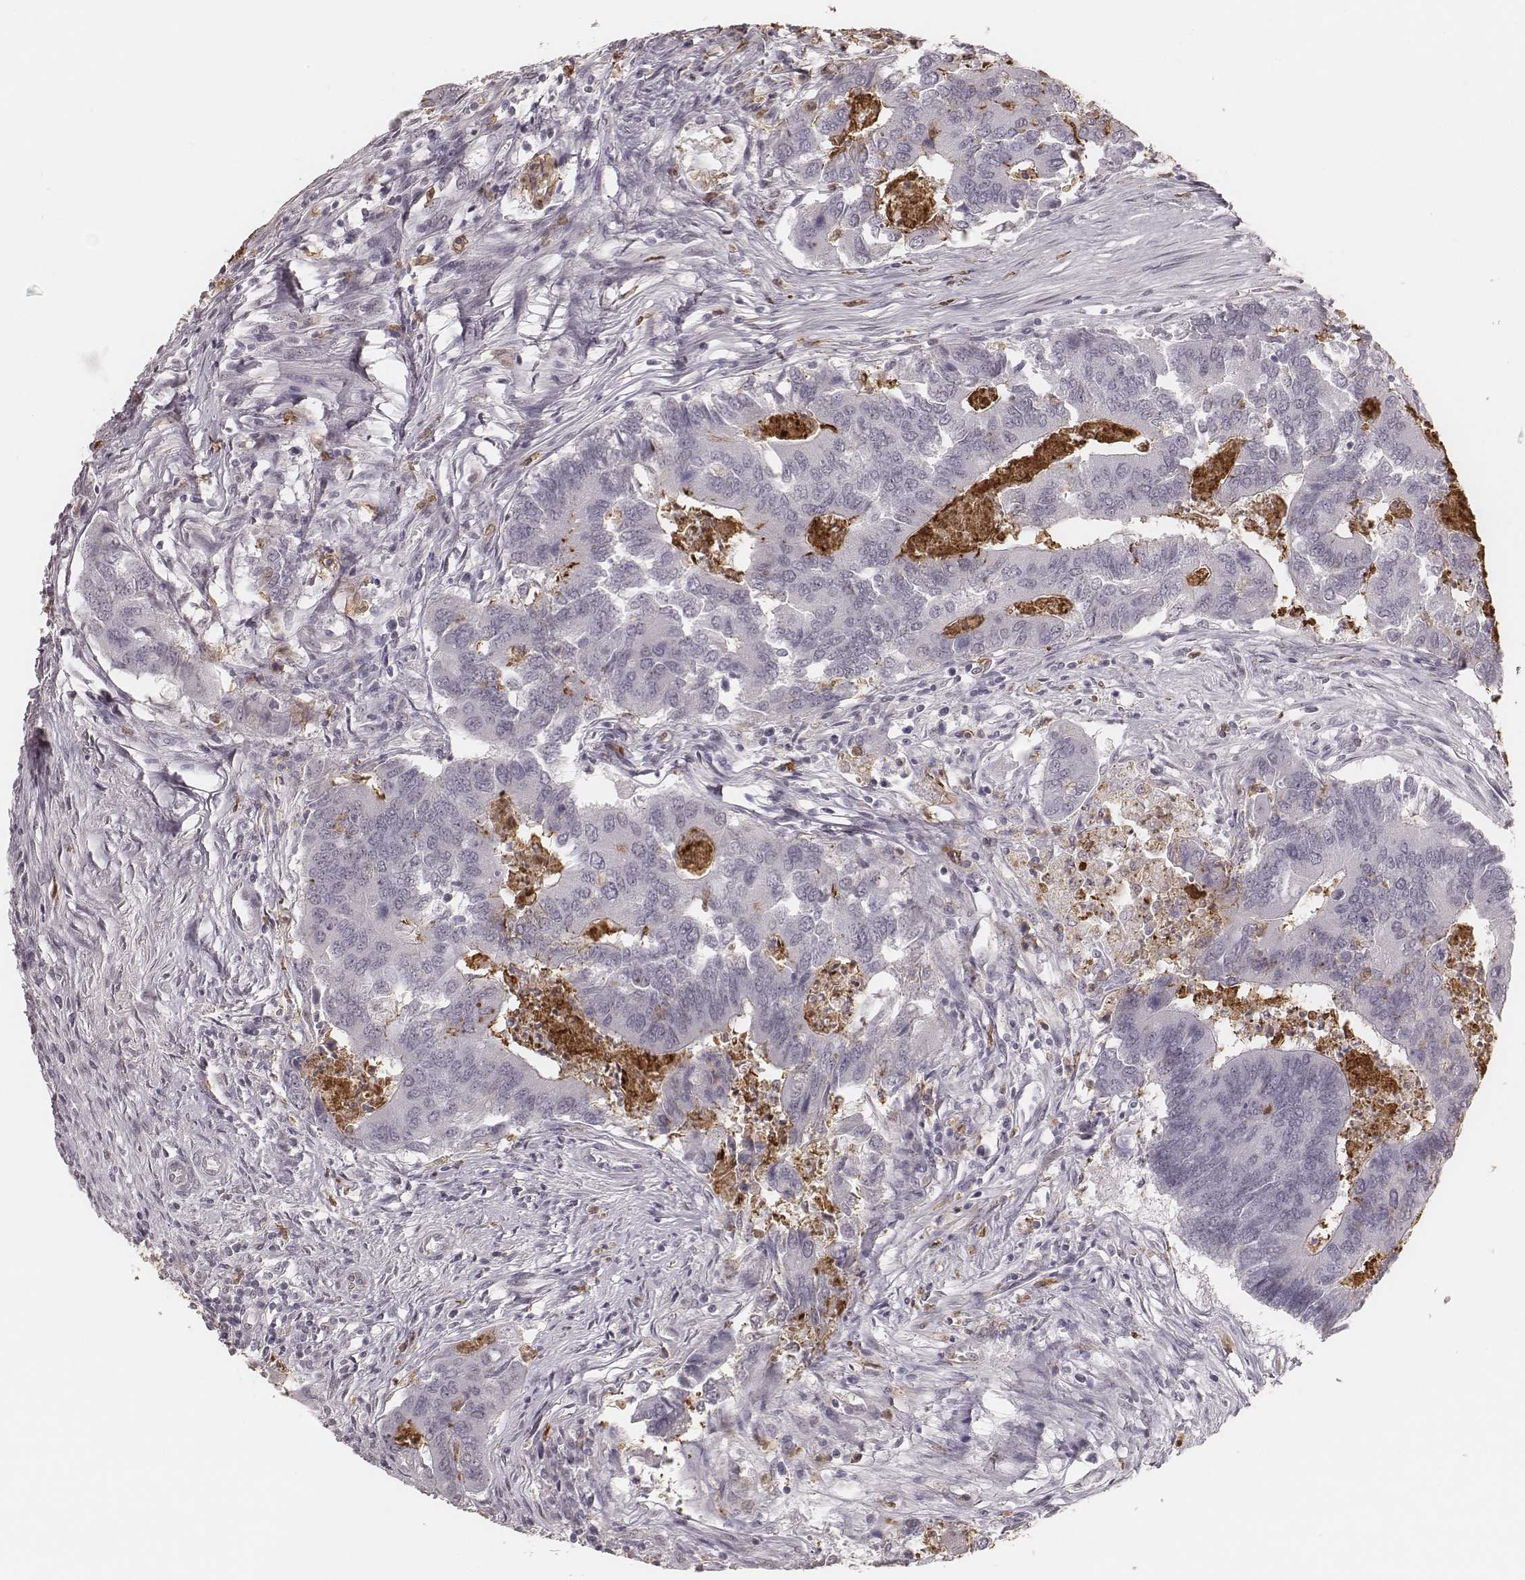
{"staining": {"intensity": "negative", "quantity": "none", "location": "none"}, "tissue": "colorectal cancer", "cell_type": "Tumor cells", "image_type": "cancer", "snomed": [{"axis": "morphology", "description": "Adenocarcinoma, NOS"}, {"axis": "topography", "description": "Colon"}], "caption": "An image of human colorectal adenocarcinoma is negative for staining in tumor cells.", "gene": "KITLG", "patient": {"sex": "female", "age": 67}}